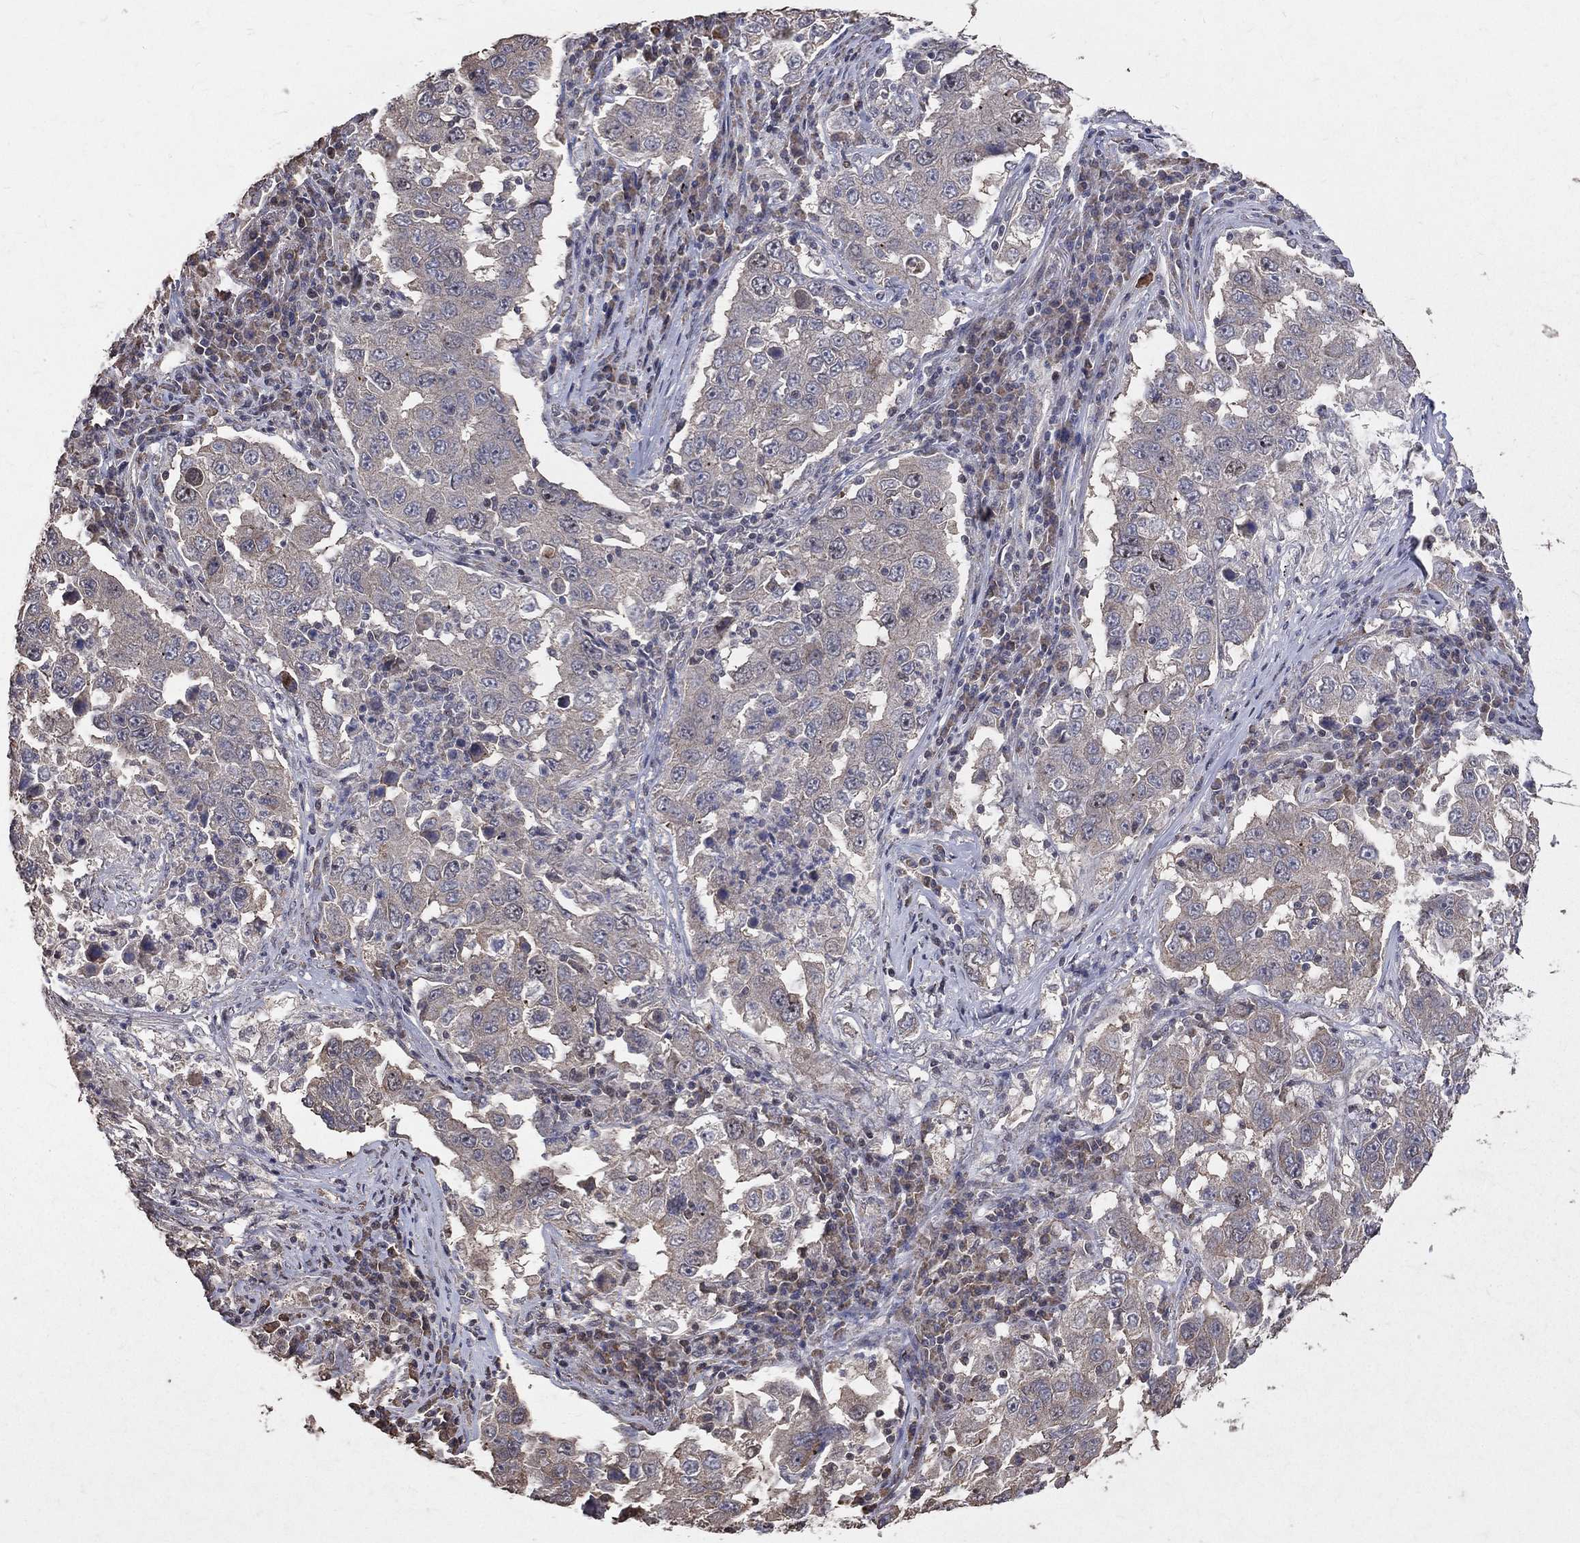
{"staining": {"intensity": "negative", "quantity": "none", "location": "none"}, "tissue": "lung cancer", "cell_type": "Tumor cells", "image_type": "cancer", "snomed": [{"axis": "morphology", "description": "Adenocarcinoma, NOS"}, {"axis": "topography", "description": "Lung"}], "caption": "A histopathology image of human lung cancer (adenocarcinoma) is negative for staining in tumor cells.", "gene": "LY6K", "patient": {"sex": "male", "age": 73}}